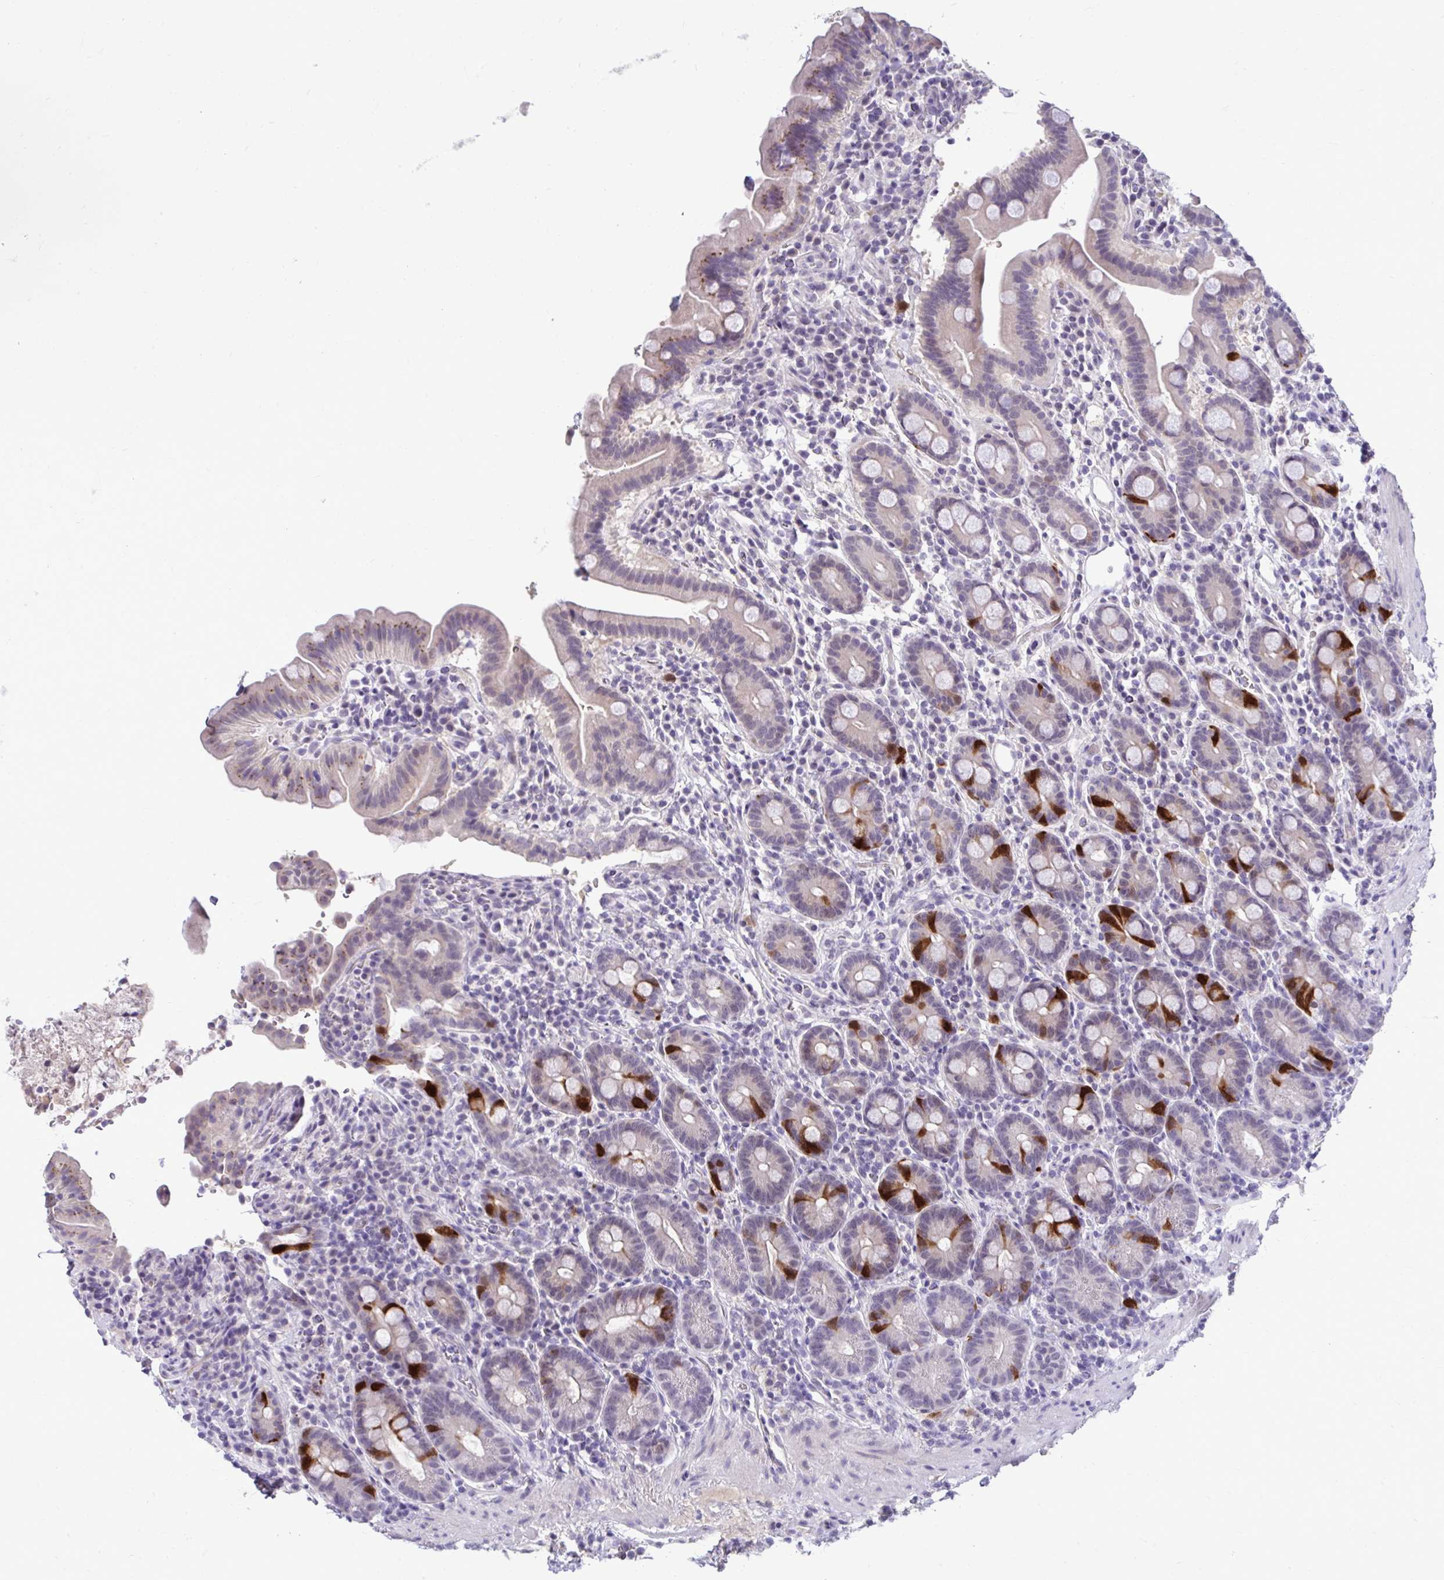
{"staining": {"intensity": "strong", "quantity": "25%-75%", "location": "cytoplasmic/membranous,nuclear"}, "tissue": "small intestine", "cell_type": "Glandular cells", "image_type": "normal", "snomed": [{"axis": "morphology", "description": "Normal tissue, NOS"}, {"axis": "topography", "description": "Small intestine"}], "caption": "Glandular cells exhibit high levels of strong cytoplasmic/membranous,nuclear expression in about 25%-75% of cells in benign human small intestine.", "gene": "CDC20", "patient": {"sex": "male", "age": 26}}